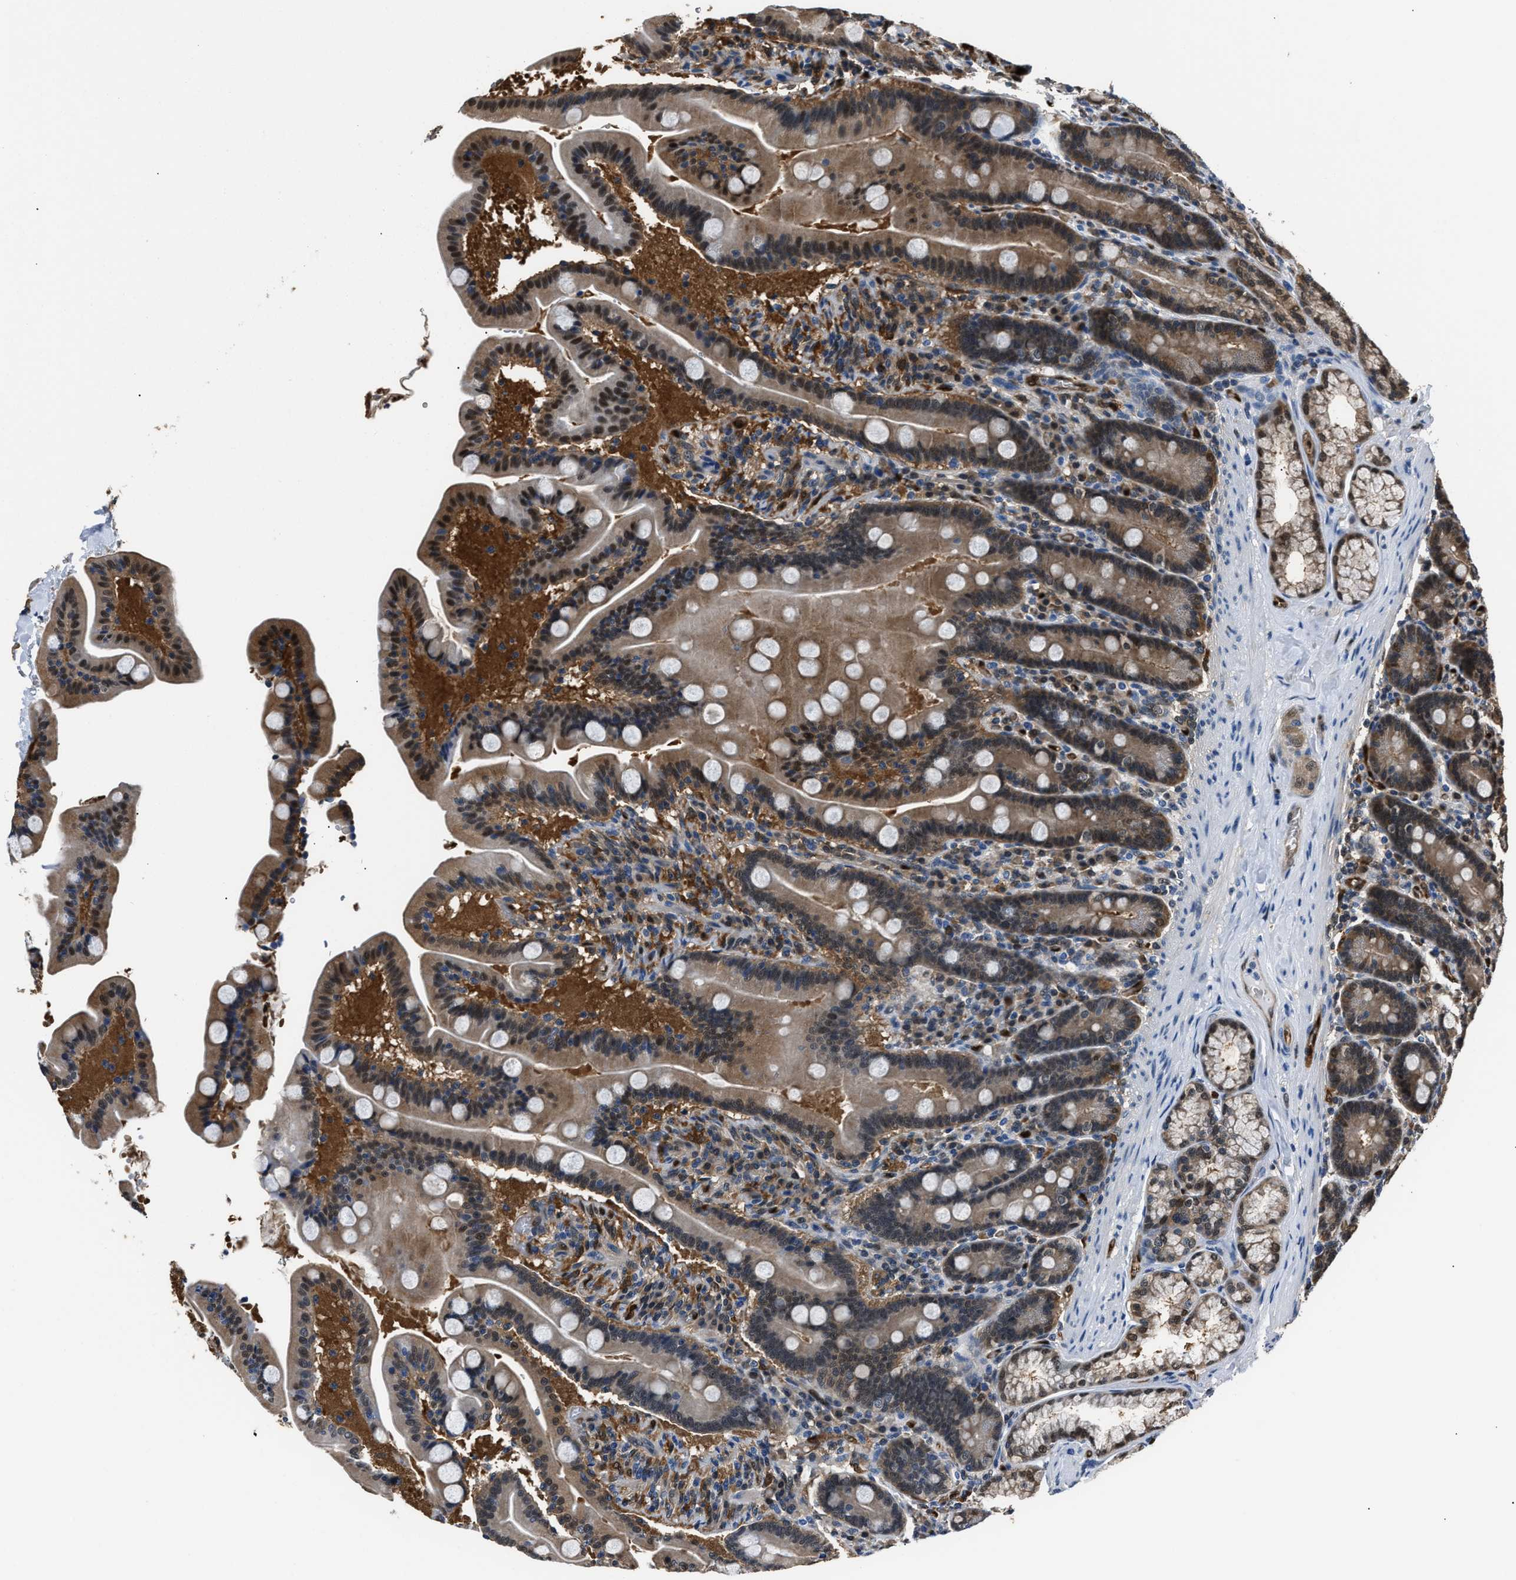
{"staining": {"intensity": "weak", "quantity": "25%-75%", "location": "cytoplasmic/membranous,nuclear"}, "tissue": "duodenum", "cell_type": "Glandular cells", "image_type": "normal", "snomed": [{"axis": "morphology", "description": "Normal tissue, NOS"}, {"axis": "topography", "description": "Duodenum"}], "caption": "Duodenum stained with immunohistochemistry (IHC) exhibits weak cytoplasmic/membranous,nuclear staining in about 25%-75% of glandular cells.", "gene": "PPA1", "patient": {"sex": "male", "age": 54}}